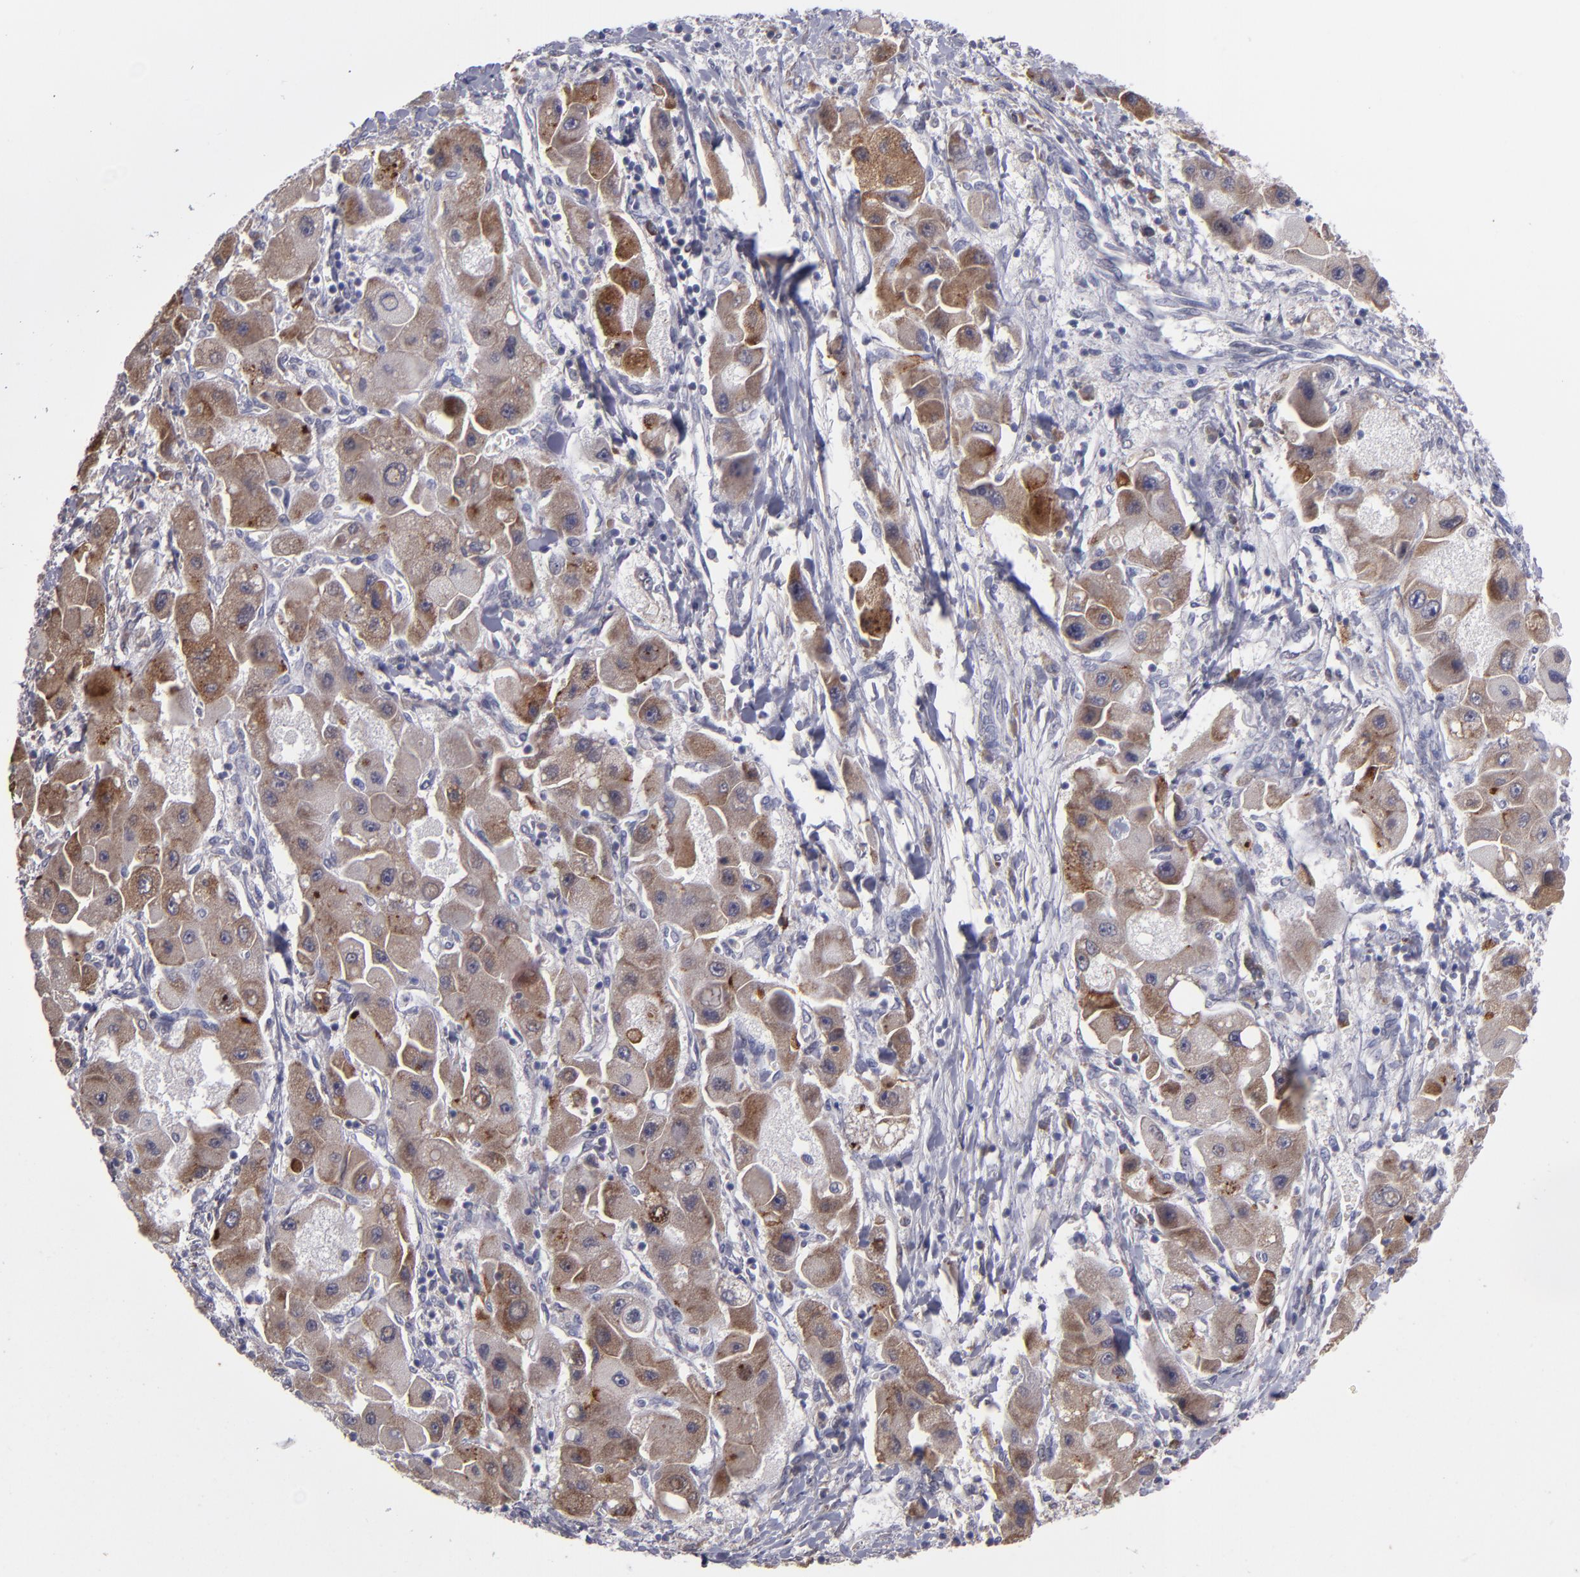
{"staining": {"intensity": "moderate", "quantity": ">75%", "location": "cytoplasmic/membranous"}, "tissue": "liver cancer", "cell_type": "Tumor cells", "image_type": "cancer", "snomed": [{"axis": "morphology", "description": "Carcinoma, Hepatocellular, NOS"}, {"axis": "topography", "description": "Liver"}], "caption": "IHC image of neoplastic tissue: liver cancer stained using immunohistochemistry reveals medium levels of moderate protein expression localized specifically in the cytoplasmic/membranous of tumor cells, appearing as a cytoplasmic/membranous brown color.", "gene": "IL12A", "patient": {"sex": "male", "age": 24}}